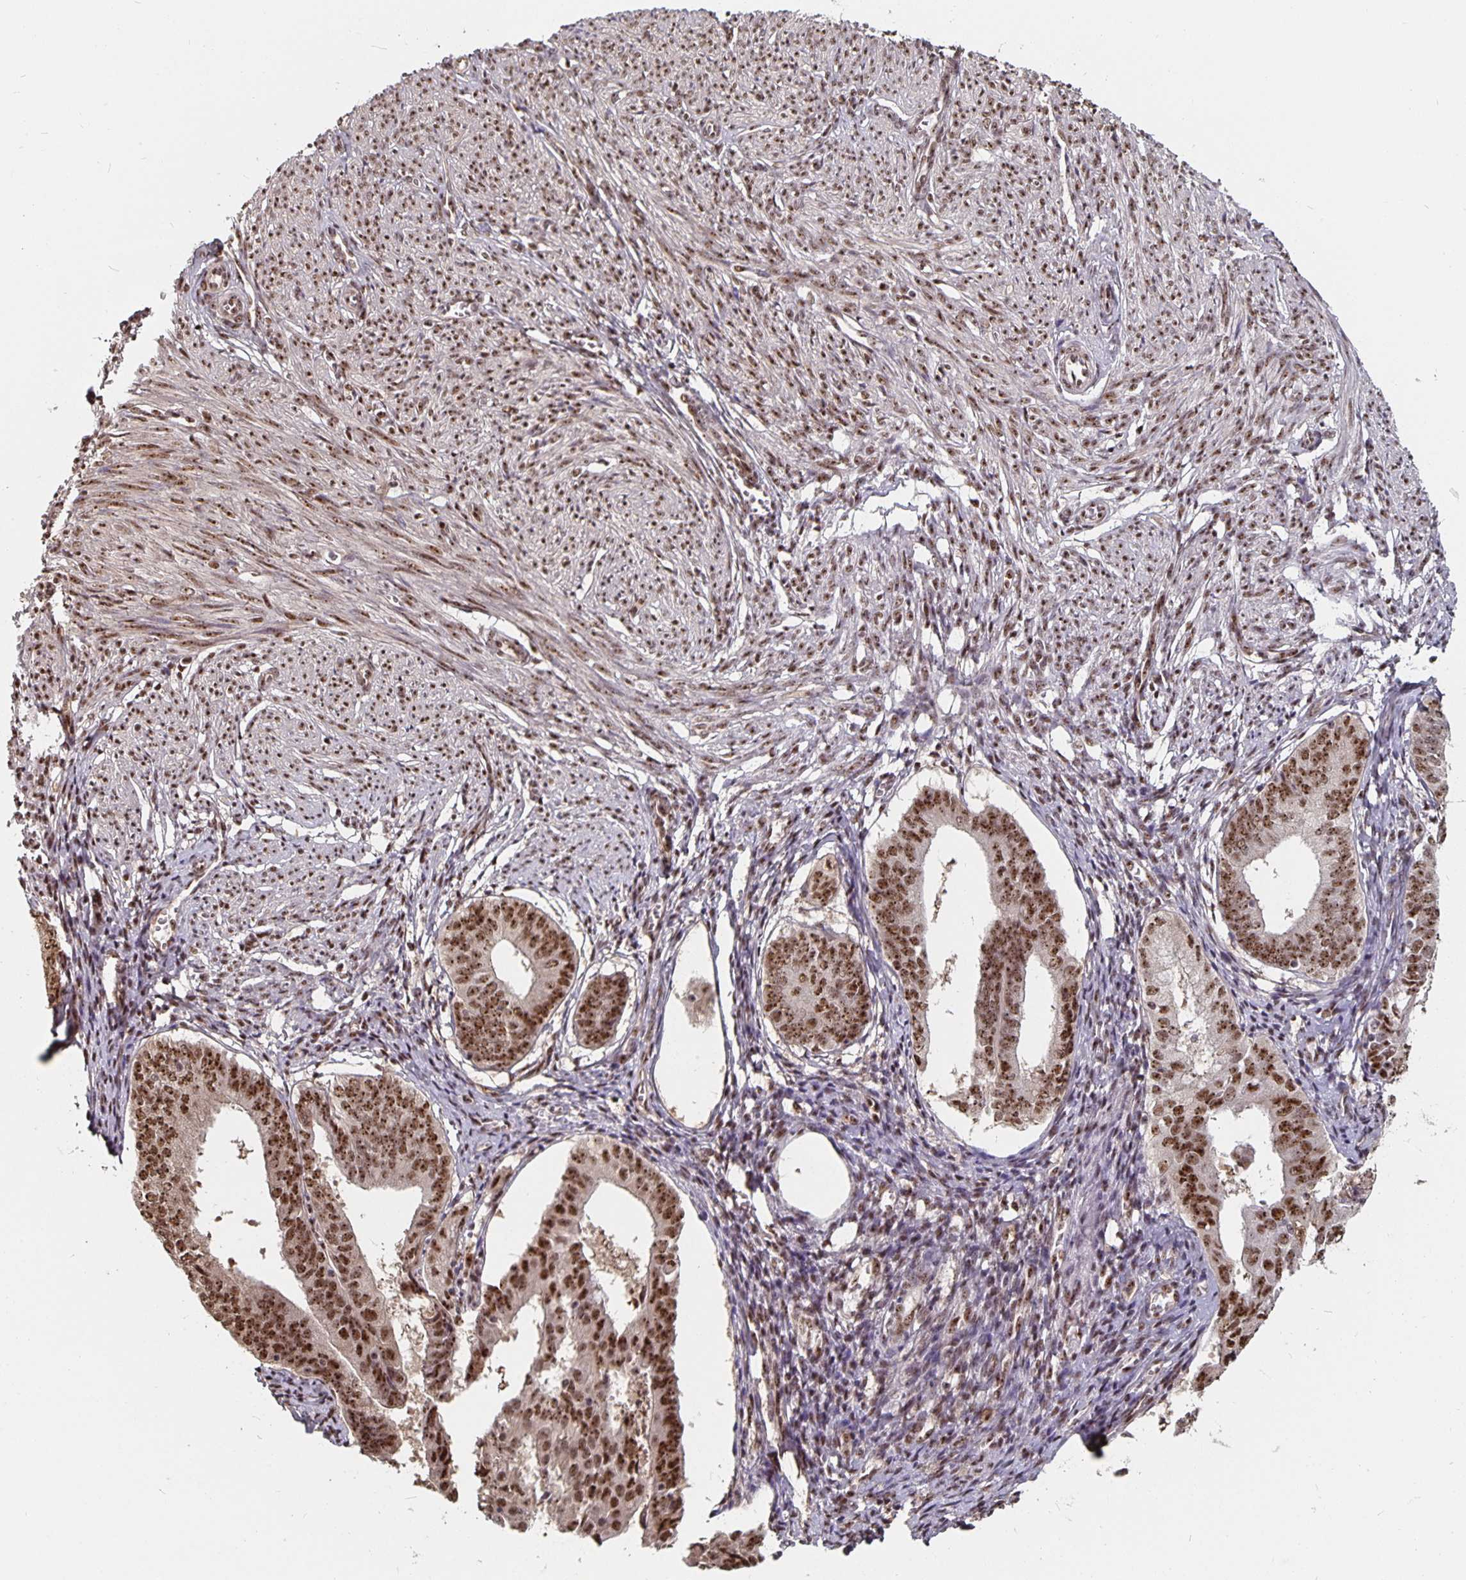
{"staining": {"intensity": "strong", "quantity": ">75%", "location": "nuclear"}, "tissue": "endometrium", "cell_type": "Cells in endometrial stroma", "image_type": "normal", "snomed": [{"axis": "morphology", "description": "Normal tissue, NOS"}, {"axis": "topography", "description": "Endometrium"}], "caption": "High-magnification brightfield microscopy of benign endometrium stained with DAB (brown) and counterstained with hematoxylin (blue). cells in endometrial stroma exhibit strong nuclear expression is identified in approximately>75% of cells.", "gene": "LAS1L", "patient": {"sex": "female", "age": 50}}